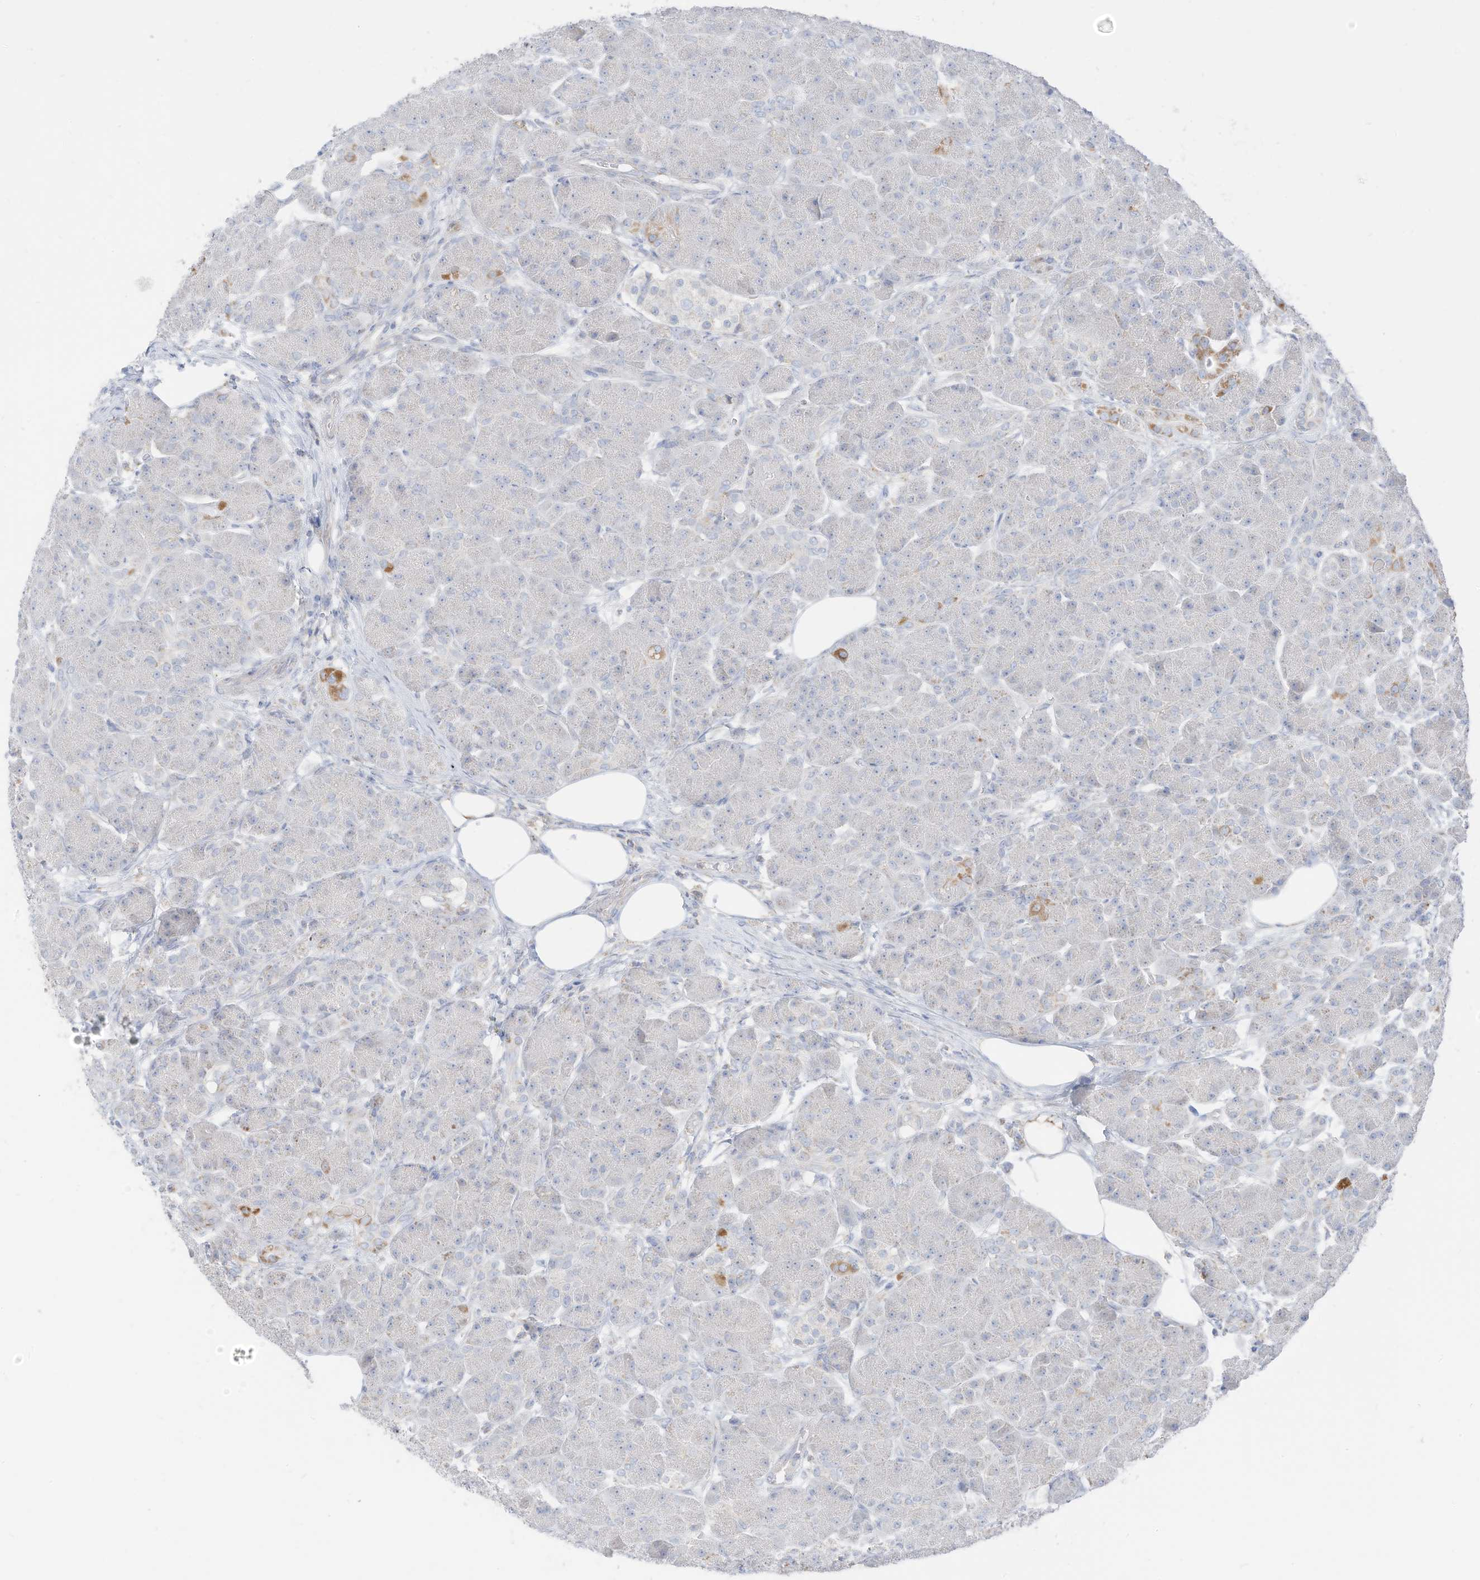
{"staining": {"intensity": "moderate", "quantity": "<25%", "location": "cytoplasmic/membranous"}, "tissue": "pancreas", "cell_type": "Exocrine glandular cells", "image_type": "normal", "snomed": [{"axis": "morphology", "description": "Normal tissue, NOS"}, {"axis": "topography", "description": "Pancreas"}], "caption": "Immunohistochemical staining of unremarkable pancreas exhibits low levels of moderate cytoplasmic/membranous positivity in approximately <25% of exocrine glandular cells.", "gene": "ETHE1", "patient": {"sex": "male", "age": 63}}